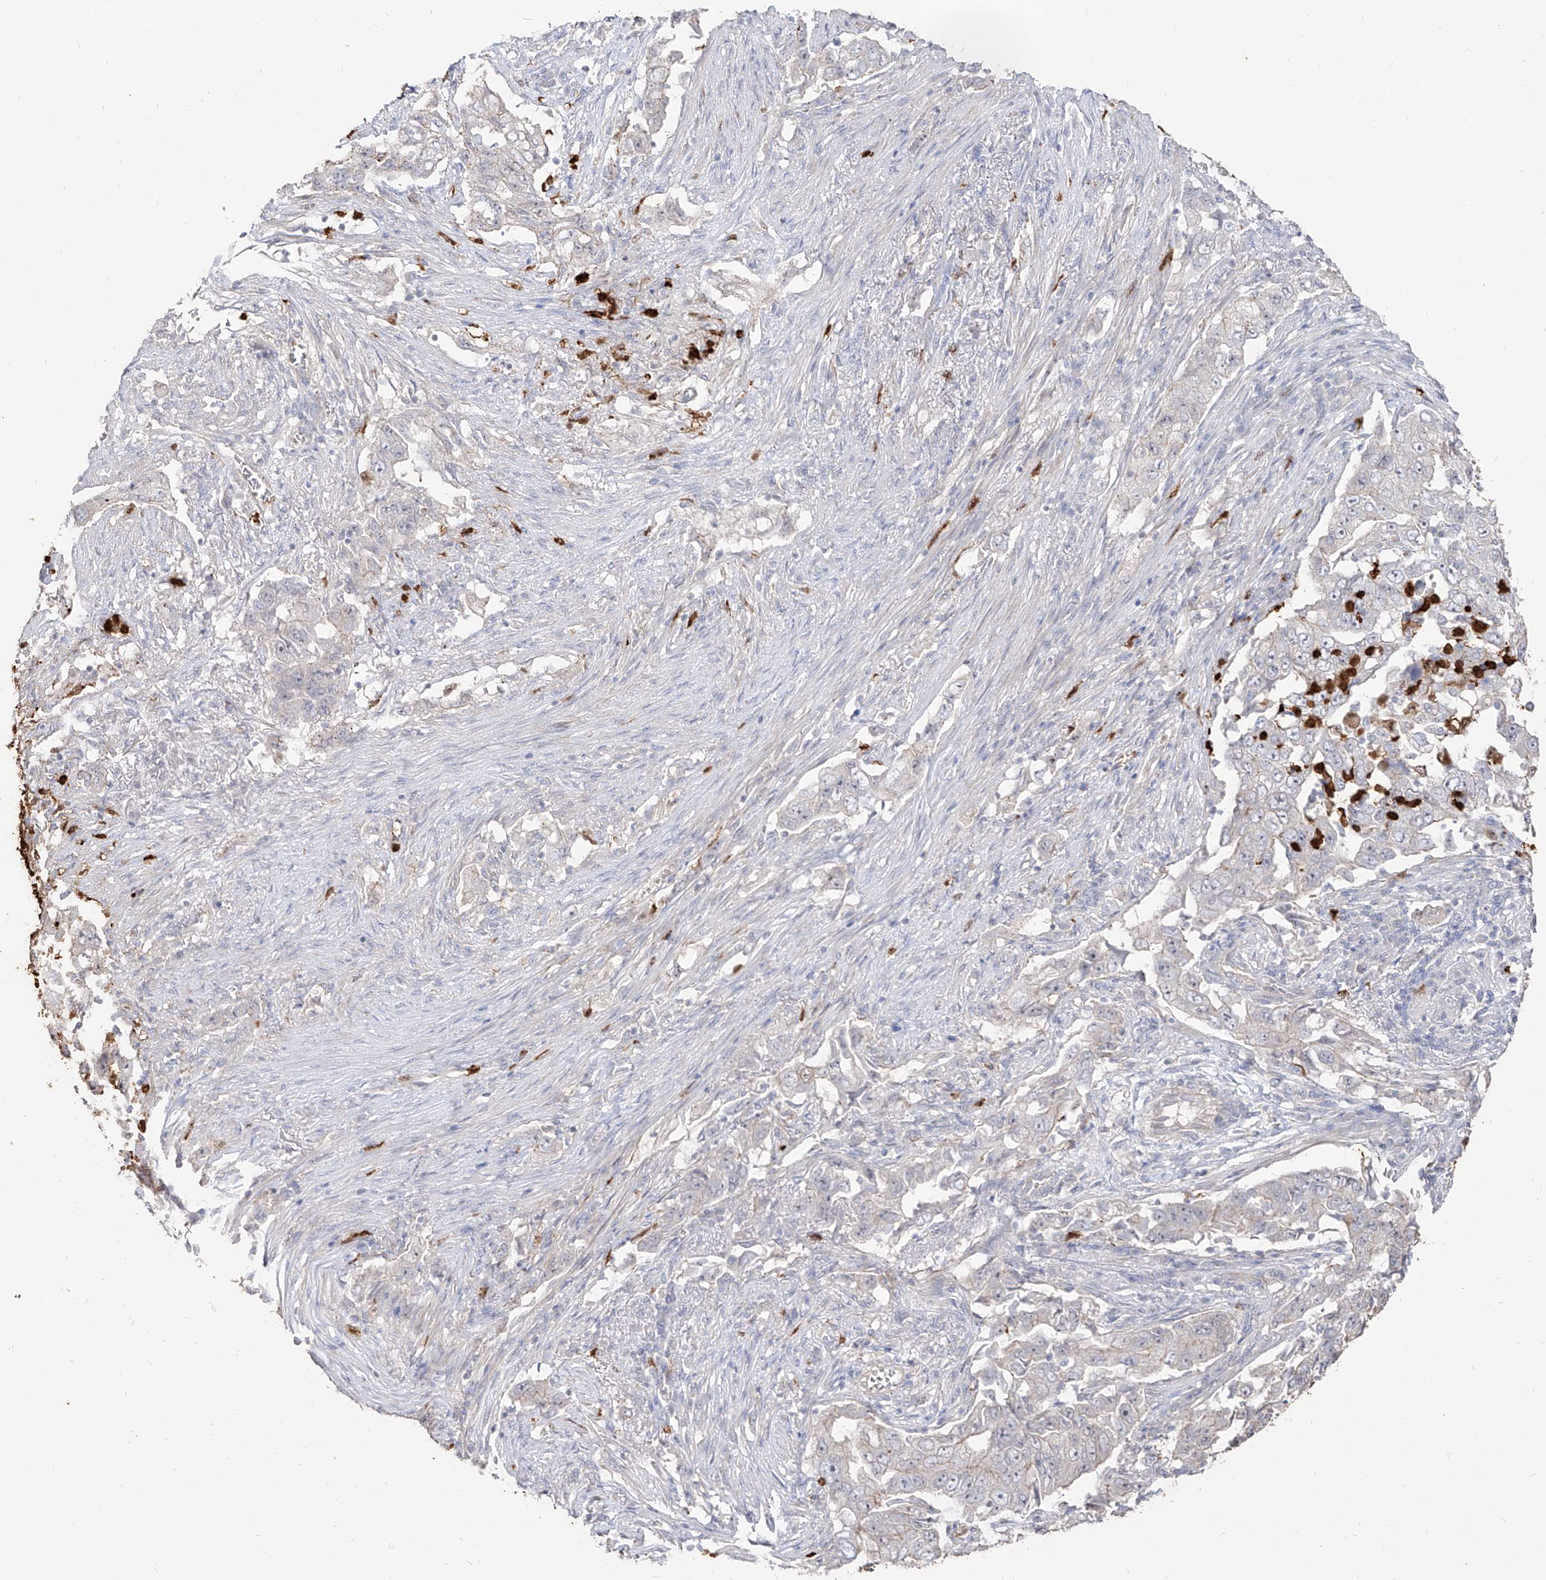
{"staining": {"intensity": "negative", "quantity": "none", "location": "none"}, "tissue": "lung cancer", "cell_type": "Tumor cells", "image_type": "cancer", "snomed": [{"axis": "morphology", "description": "Adenocarcinoma, NOS"}, {"axis": "topography", "description": "Lung"}], "caption": "High magnification brightfield microscopy of lung adenocarcinoma stained with DAB (3,3'-diaminobenzidine) (brown) and counterstained with hematoxylin (blue): tumor cells show no significant expression.", "gene": "ZNF227", "patient": {"sex": "female", "age": 51}}